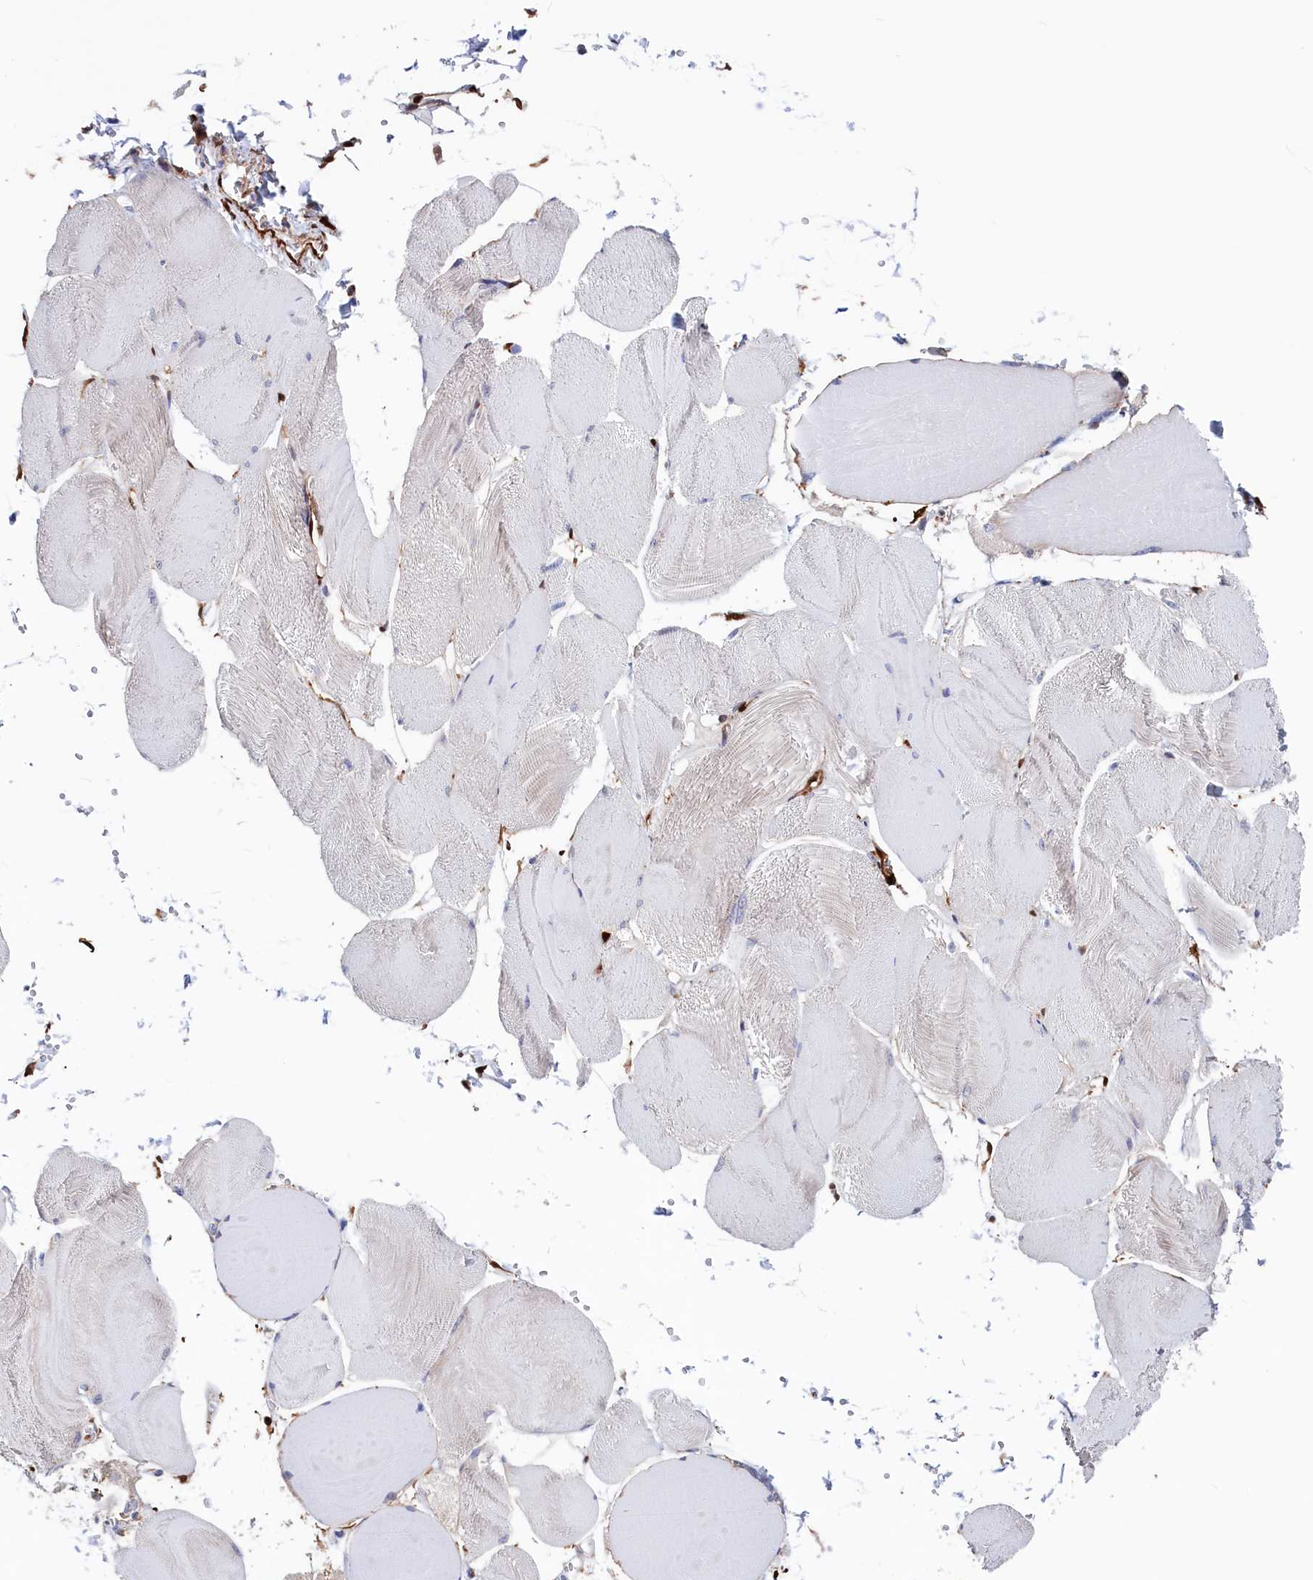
{"staining": {"intensity": "negative", "quantity": "none", "location": "none"}, "tissue": "skeletal muscle", "cell_type": "Myocytes", "image_type": "normal", "snomed": [{"axis": "morphology", "description": "Normal tissue, NOS"}, {"axis": "morphology", "description": "Basal cell carcinoma"}, {"axis": "topography", "description": "Skeletal muscle"}], "caption": "High power microscopy image of an IHC micrograph of normal skeletal muscle, revealing no significant expression in myocytes. The staining was performed using DAB to visualize the protein expression in brown, while the nuclei were stained in blue with hematoxylin (Magnification: 20x).", "gene": "CRIP1", "patient": {"sex": "female", "age": 64}}